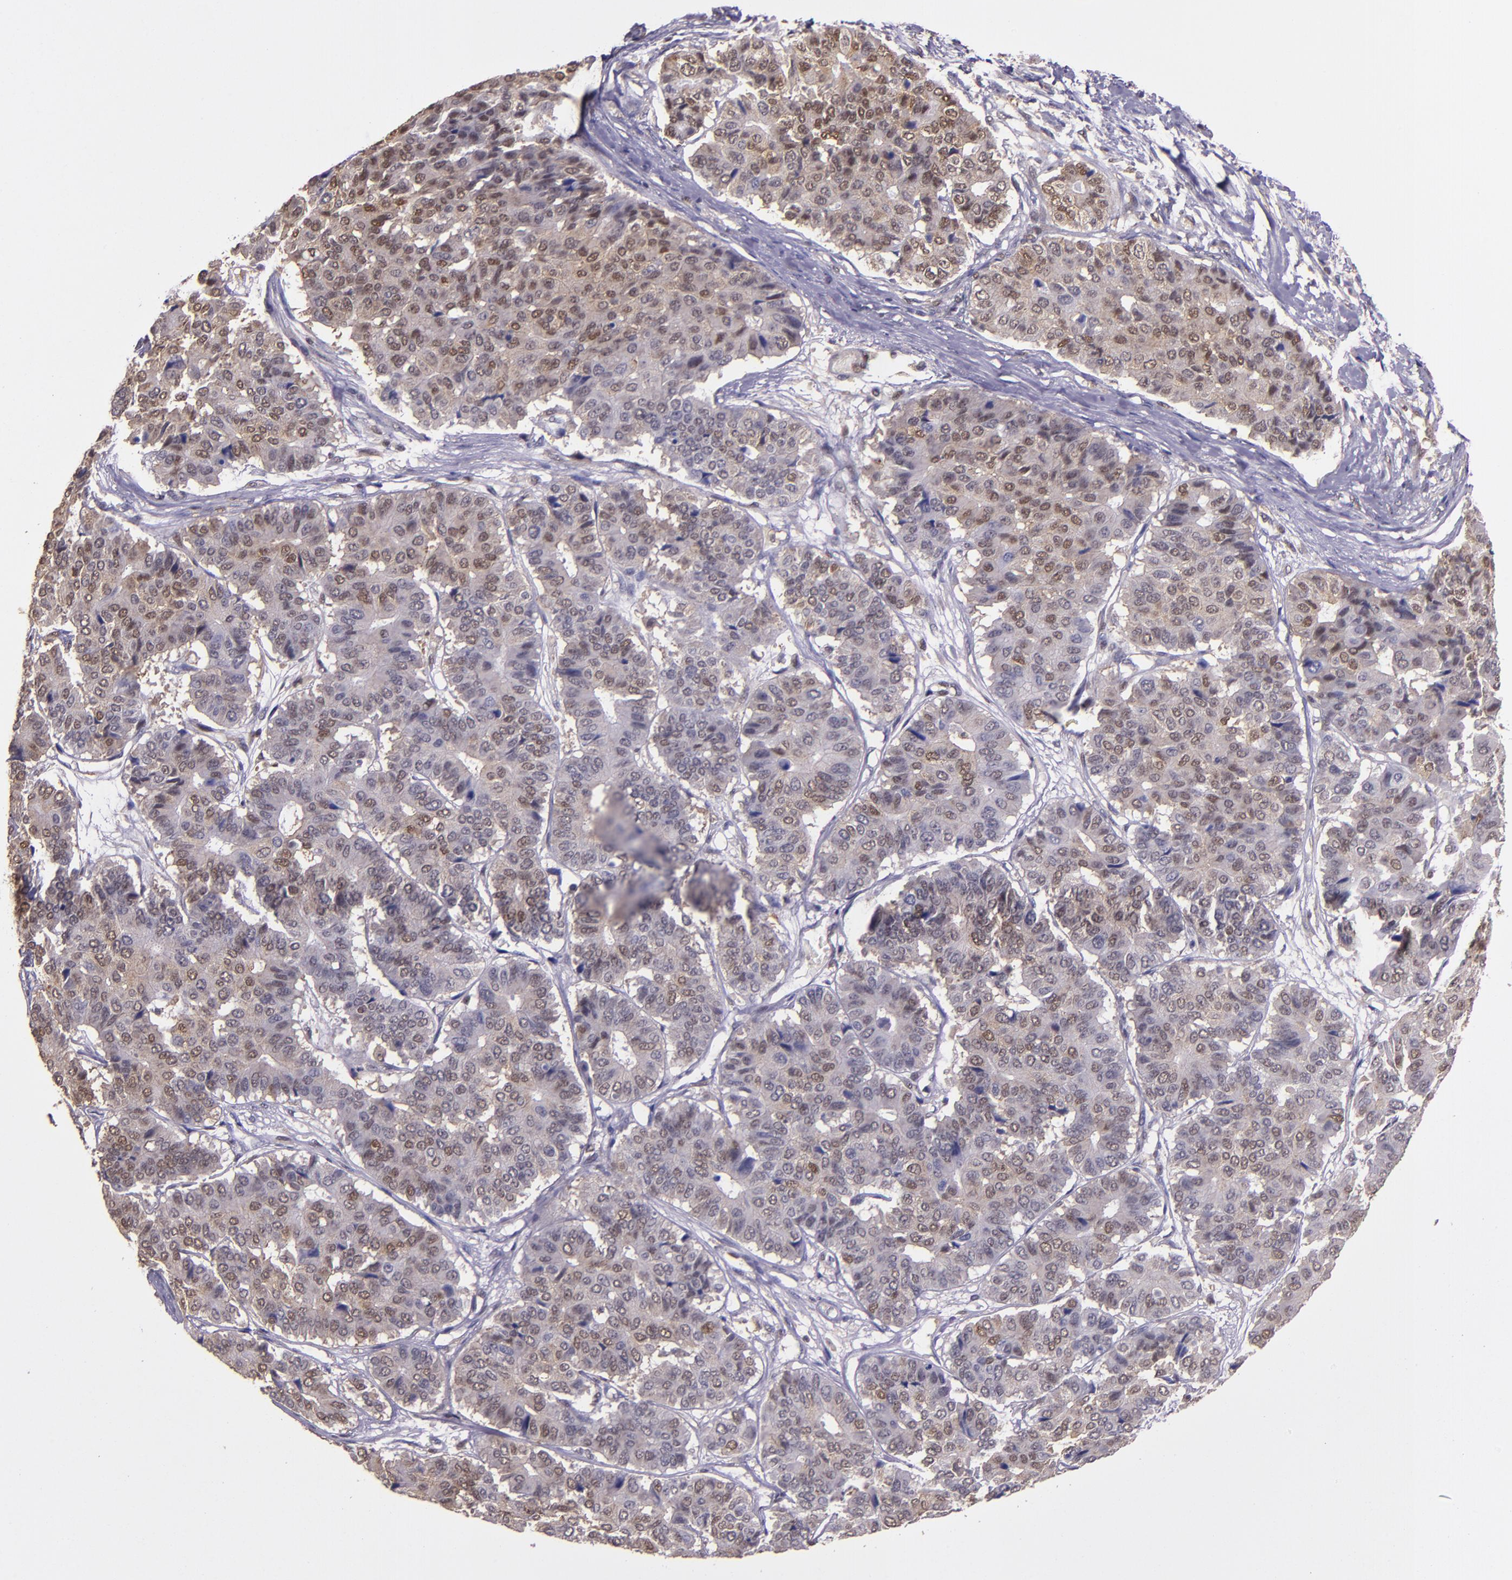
{"staining": {"intensity": "moderate", "quantity": "25%-75%", "location": "cytoplasmic/membranous,nuclear"}, "tissue": "pancreatic cancer", "cell_type": "Tumor cells", "image_type": "cancer", "snomed": [{"axis": "morphology", "description": "Adenocarcinoma, NOS"}, {"axis": "topography", "description": "Pancreas"}], "caption": "Immunohistochemical staining of human pancreatic cancer reveals medium levels of moderate cytoplasmic/membranous and nuclear protein positivity in approximately 25%-75% of tumor cells.", "gene": "STAT6", "patient": {"sex": "male", "age": 50}}